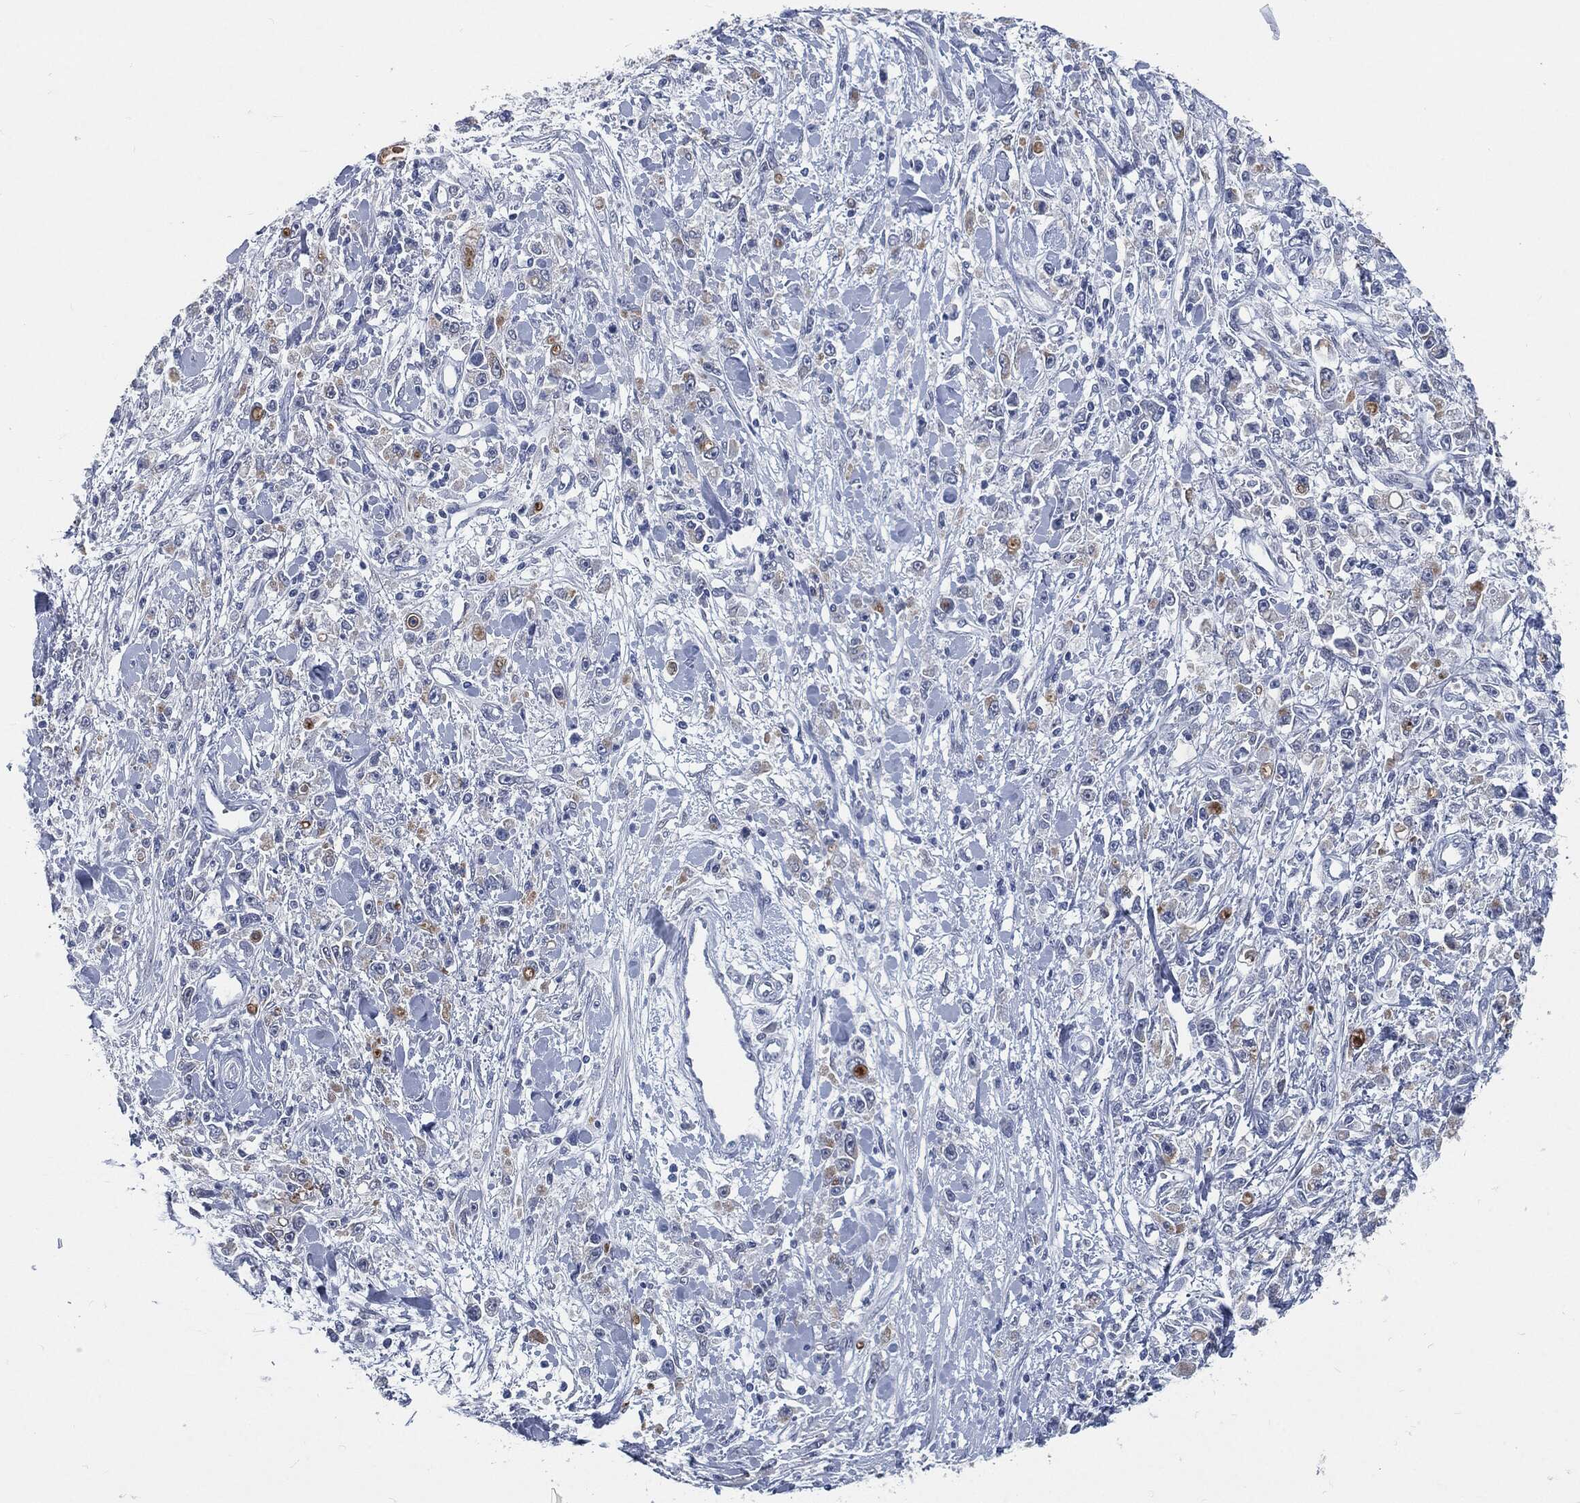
{"staining": {"intensity": "negative", "quantity": "none", "location": "none"}, "tissue": "stomach cancer", "cell_type": "Tumor cells", "image_type": "cancer", "snomed": [{"axis": "morphology", "description": "Adenocarcinoma, NOS"}, {"axis": "topography", "description": "Stomach"}], "caption": "Human stomach adenocarcinoma stained for a protein using immunohistochemistry demonstrates no positivity in tumor cells.", "gene": "PROM1", "patient": {"sex": "female", "age": 59}}